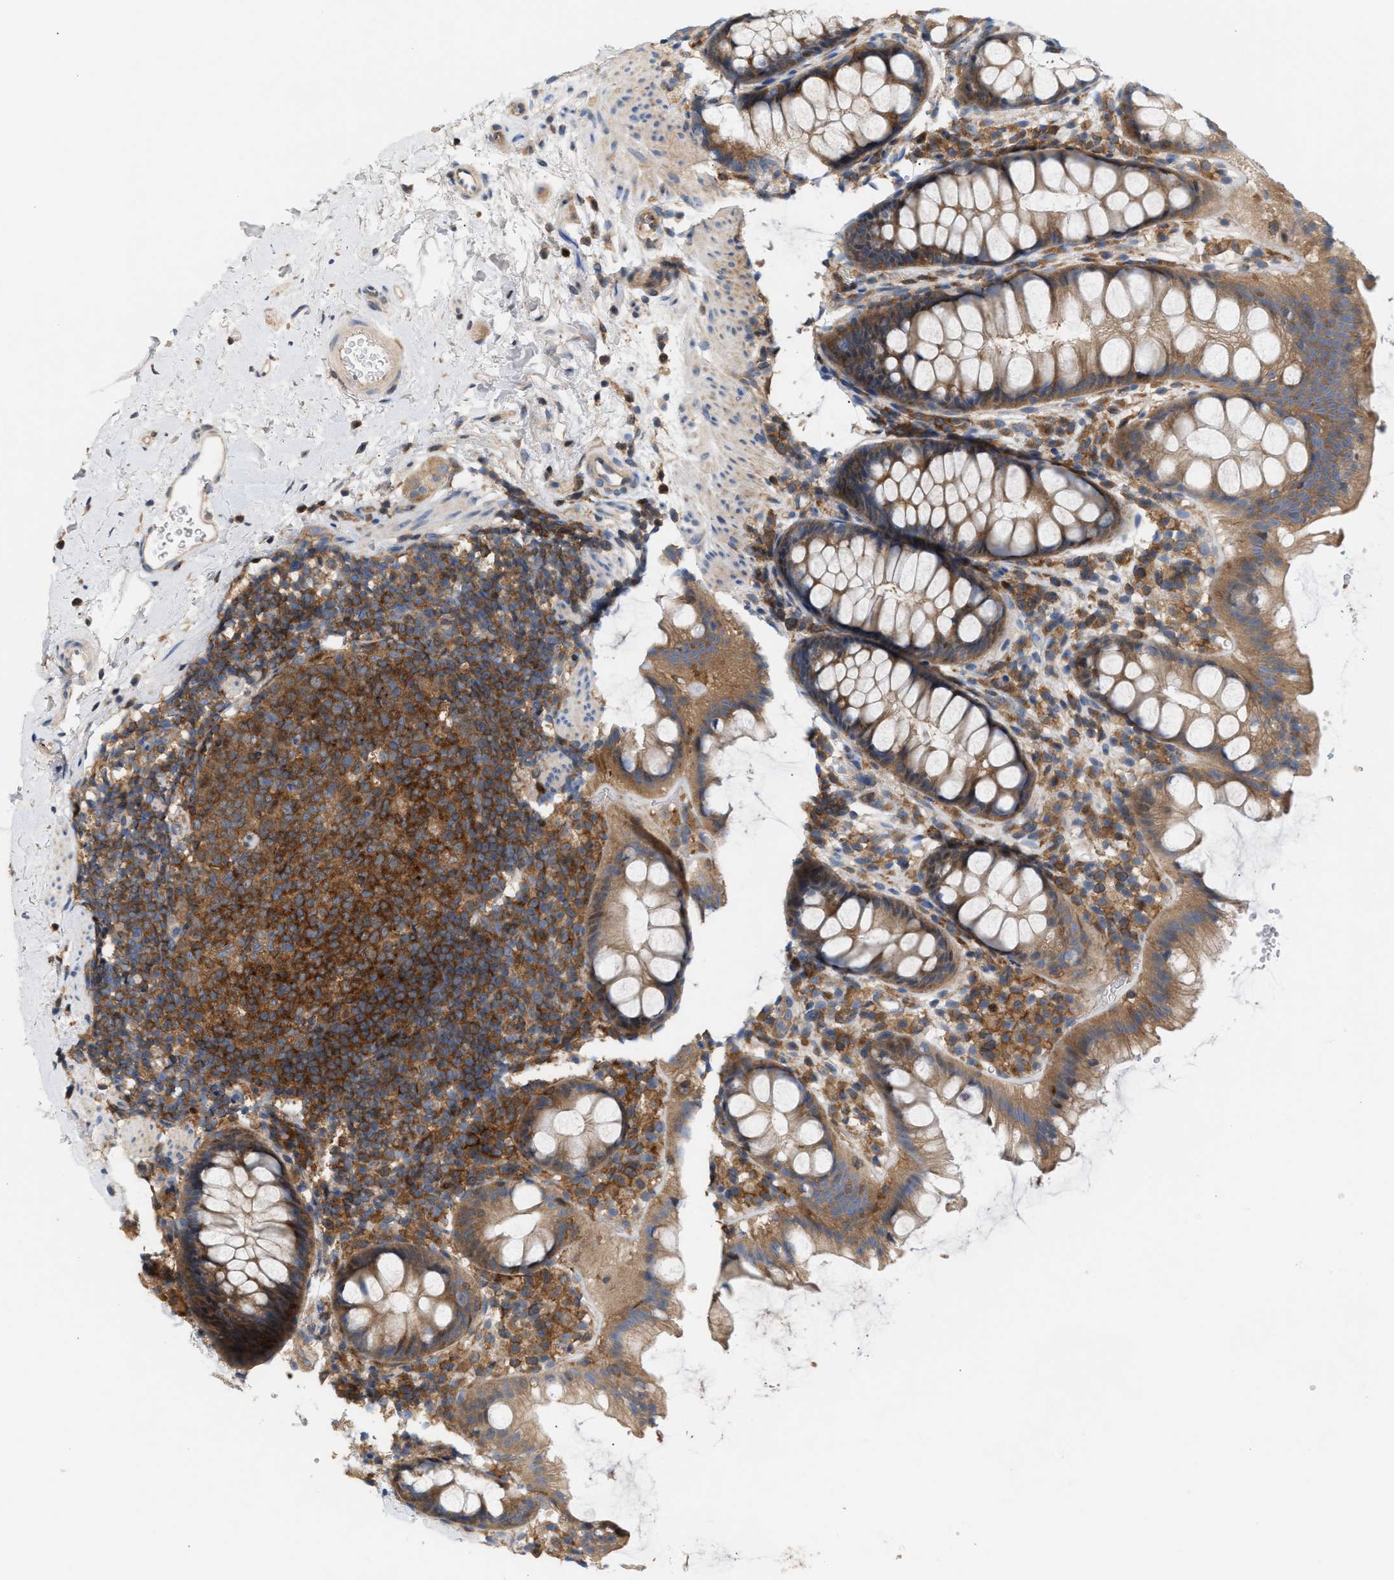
{"staining": {"intensity": "moderate", "quantity": ">75%", "location": "cytoplasmic/membranous"}, "tissue": "rectum", "cell_type": "Glandular cells", "image_type": "normal", "snomed": [{"axis": "morphology", "description": "Normal tissue, NOS"}, {"axis": "topography", "description": "Rectum"}], "caption": "Rectum stained with immunohistochemistry shows moderate cytoplasmic/membranous expression in about >75% of glandular cells. (DAB (3,3'-diaminobenzidine) IHC, brown staining for protein, blue staining for nuclei).", "gene": "DBNL", "patient": {"sex": "female", "age": 65}}